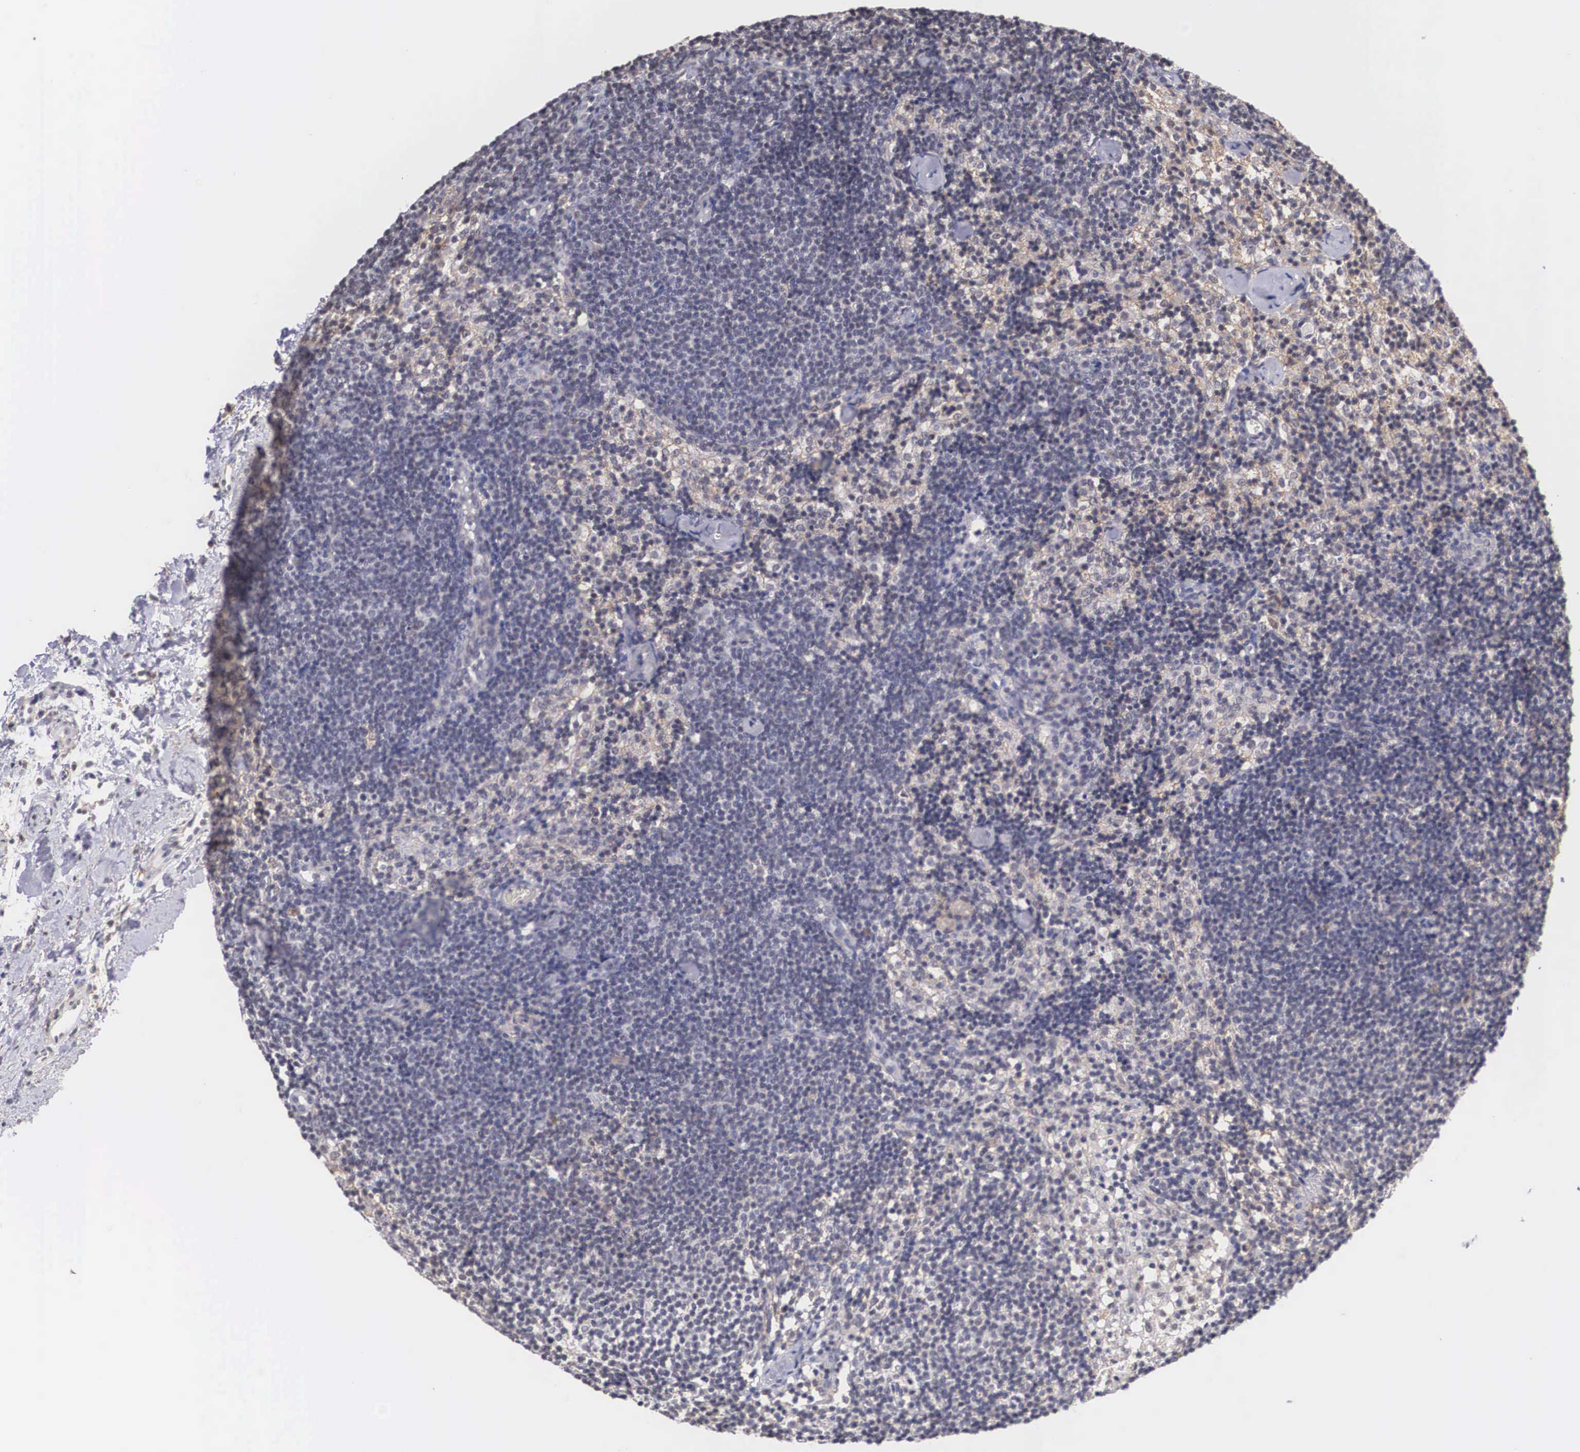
{"staining": {"intensity": "negative", "quantity": "none", "location": "none"}, "tissue": "lymph node", "cell_type": "Germinal center cells", "image_type": "normal", "snomed": [{"axis": "morphology", "description": "Normal tissue, NOS"}, {"axis": "topography", "description": "Lymph node"}], "caption": "IHC image of benign human lymph node stained for a protein (brown), which reveals no positivity in germinal center cells.", "gene": "NR4A2", "patient": {"sex": "female", "age": 35}}